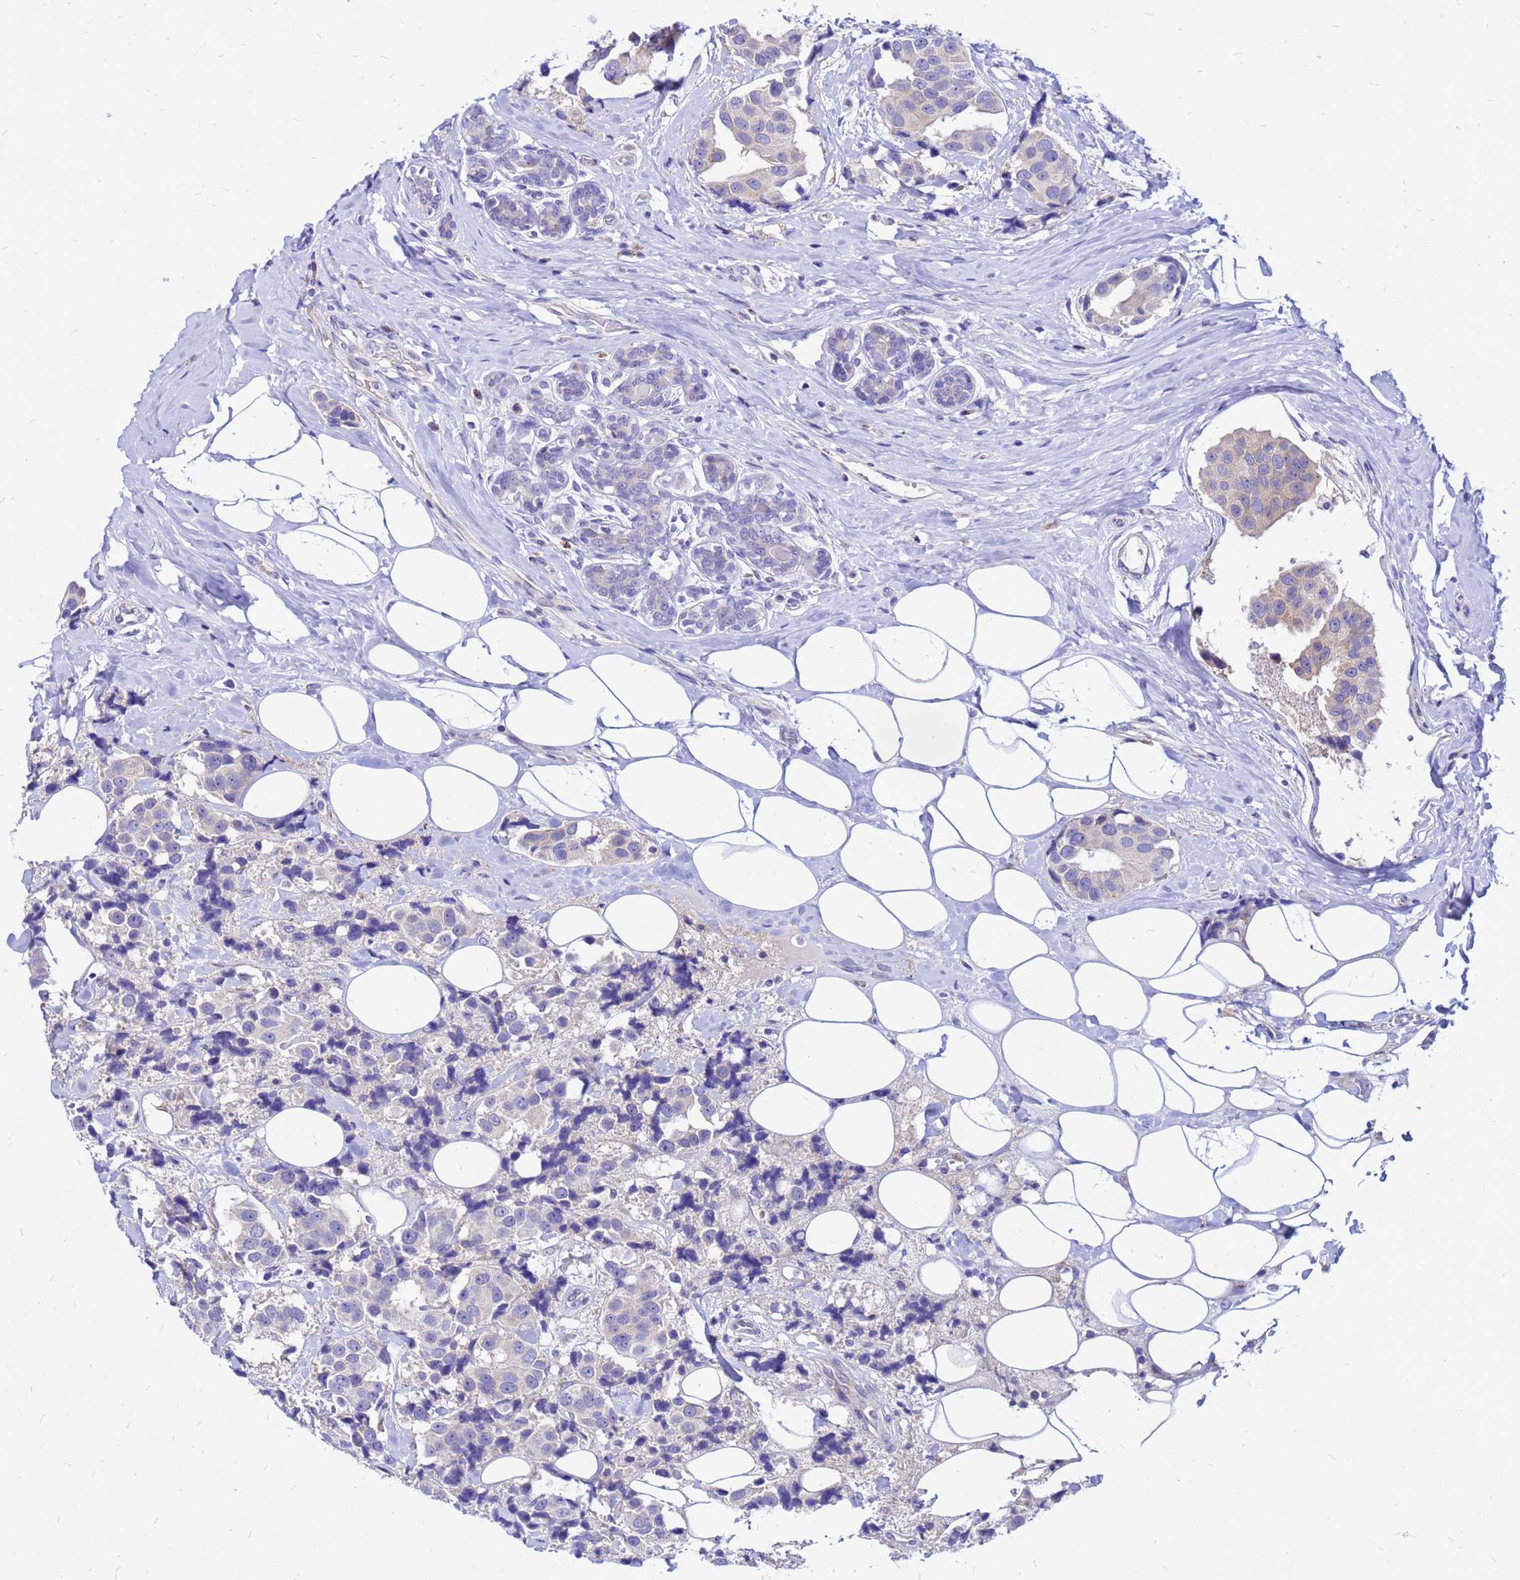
{"staining": {"intensity": "negative", "quantity": "none", "location": "none"}, "tissue": "breast cancer", "cell_type": "Tumor cells", "image_type": "cancer", "snomed": [{"axis": "morphology", "description": "Normal tissue, NOS"}, {"axis": "morphology", "description": "Duct carcinoma"}, {"axis": "topography", "description": "Breast"}], "caption": "Immunohistochemistry (IHC) of breast cancer (invasive ductal carcinoma) exhibits no staining in tumor cells. (DAB (3,3'-diaminobenzidine) immunohistochemistry (IHC) visualized using brightfield microscopy, high magnification).", "gene": "FHIP1A", "patient": {"sex": "female", "age": 39}}